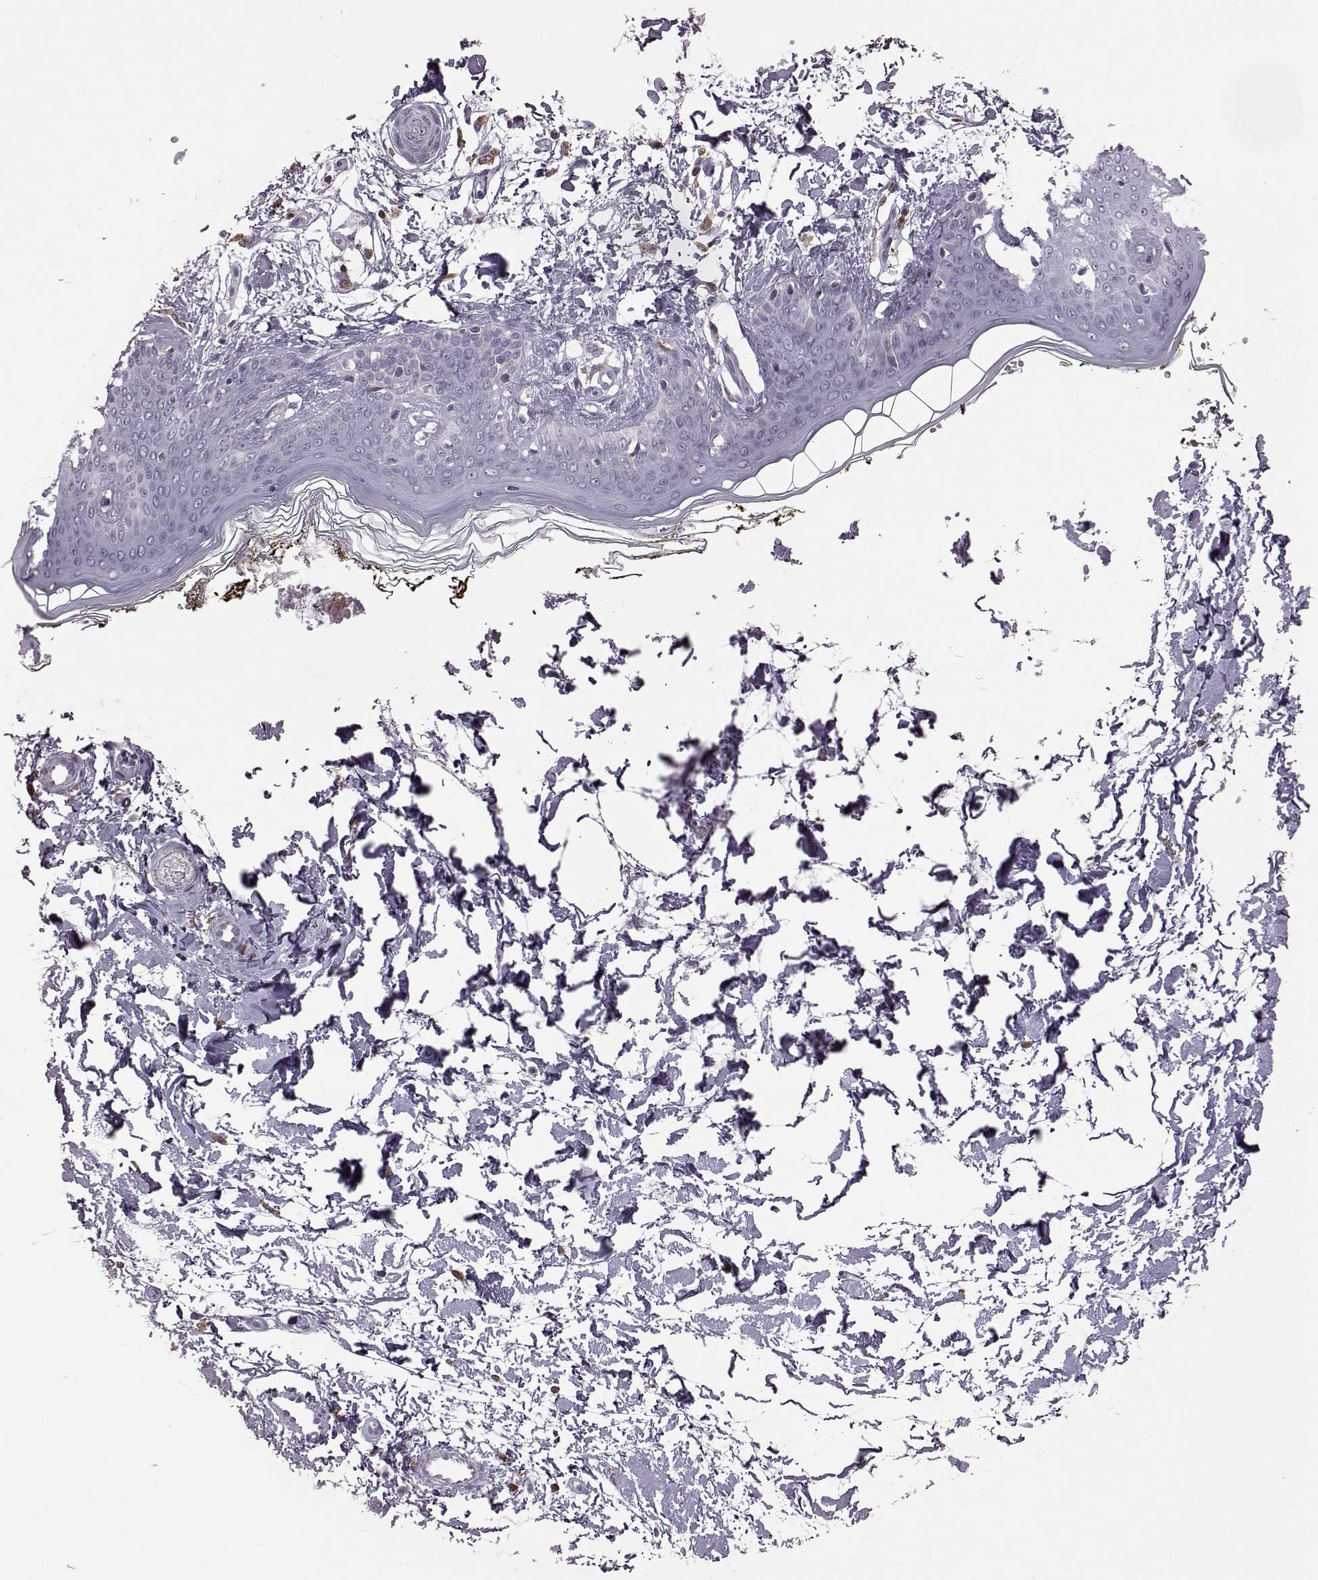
{"staining": {"intensity": "negative", "quantity": "none", "location": "none"}, "tissue": "skin", "cell_type": "Fibroblasts", "image_type": "normal", "snomed": [{"axis": "morphology", "description": "Normal tissue, NOS"}, {"axis": "topography", "description": "Skin"}], "caption": "This is a histopathology image of IHC staining of unremarkable skin, which shows no positivity in fibroblasts. Nuclei are stained in blue.", "gene": "DOK2", "patient": {"sex": "female", "age": 34}}